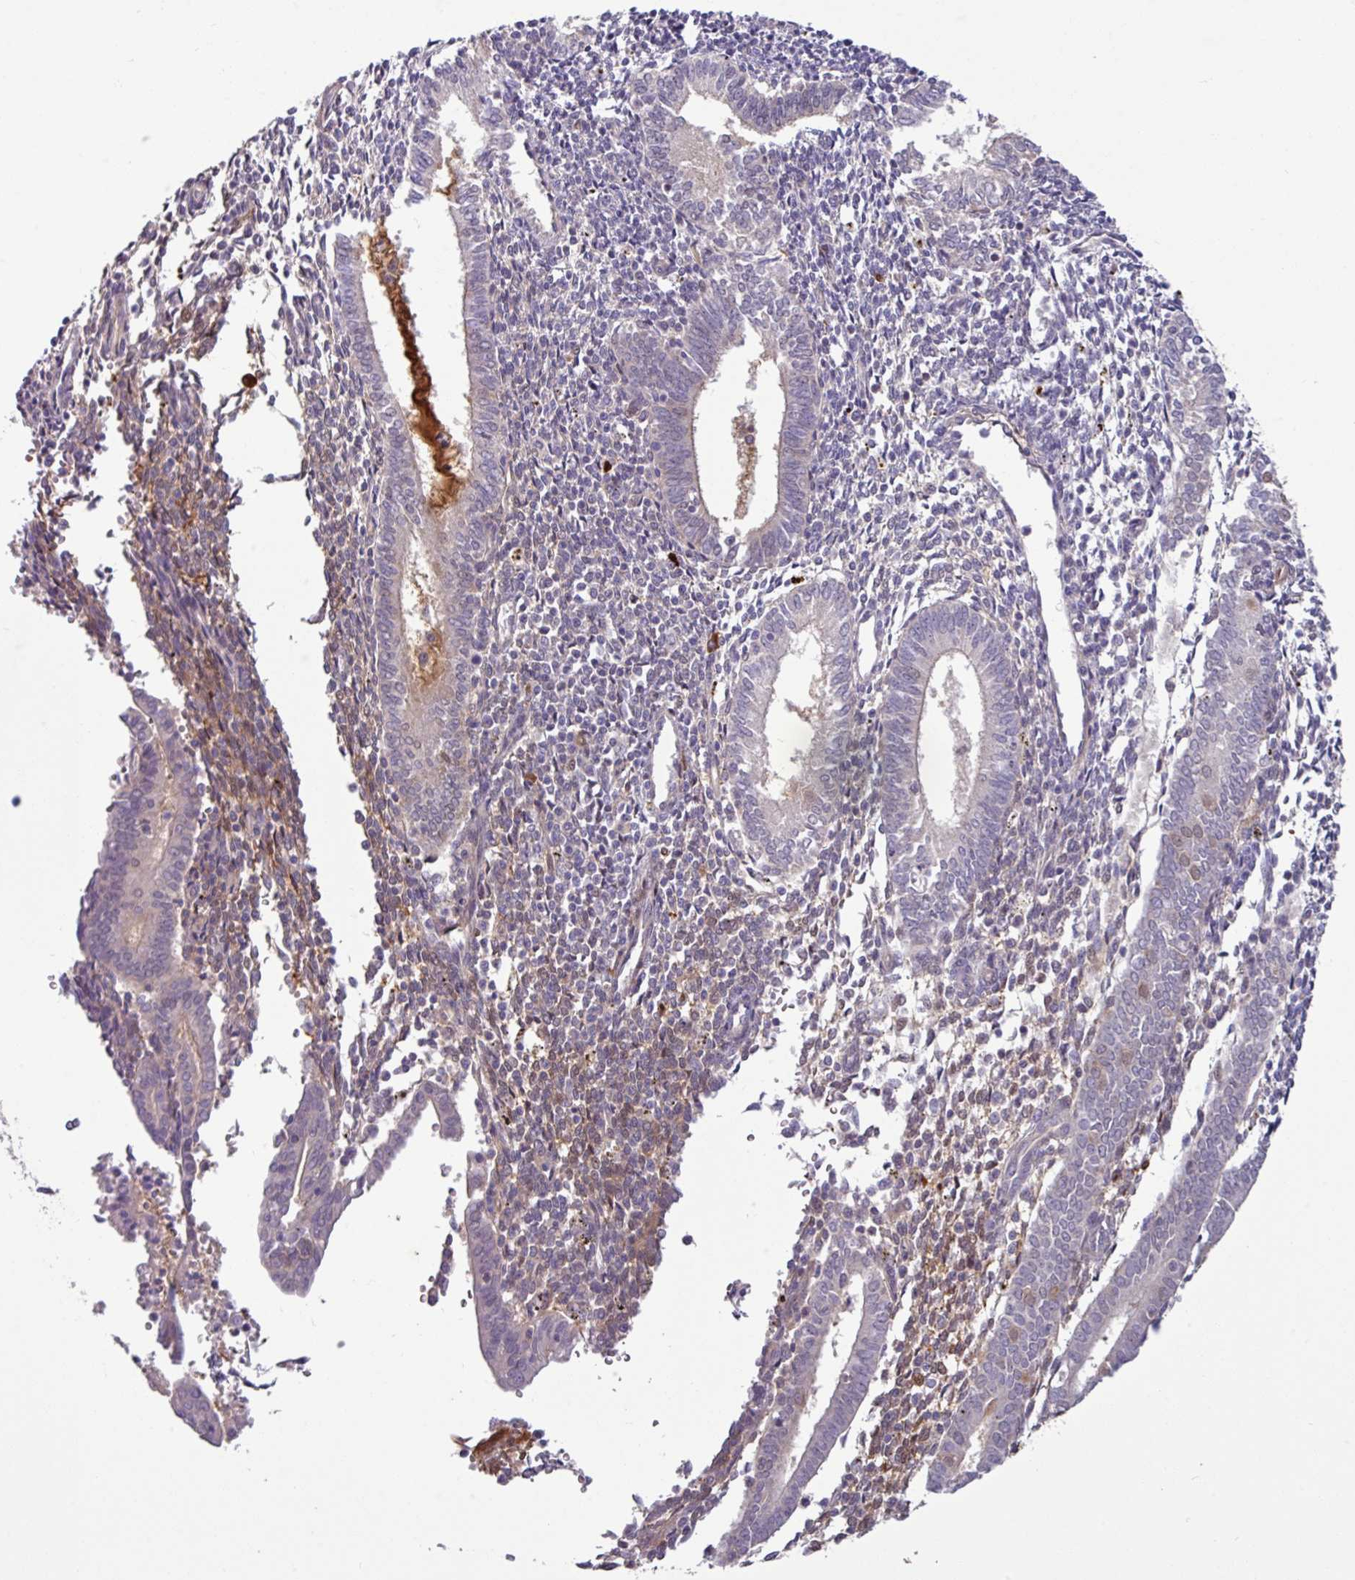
{"staining": {"intensity": "weak", "quantity": "<25%", "location": "cytoplasmic/membranous"}, "tissue": "endometrium", "cell_type": "Cells in endometrial stroma", "image_type": "normal", "snomed": [{"axis": "morphology", "description": "Normal tissue, NOS"}, {"axis": "topography", "description": "Endometrium"}], "caption": "Immunohistochemical staining of normal endometrium demonstrates no significant positivity in cells in endometrial stroma.", "gene": "B4GALNT4", "patient": {"sex": "female", "age": 41}}